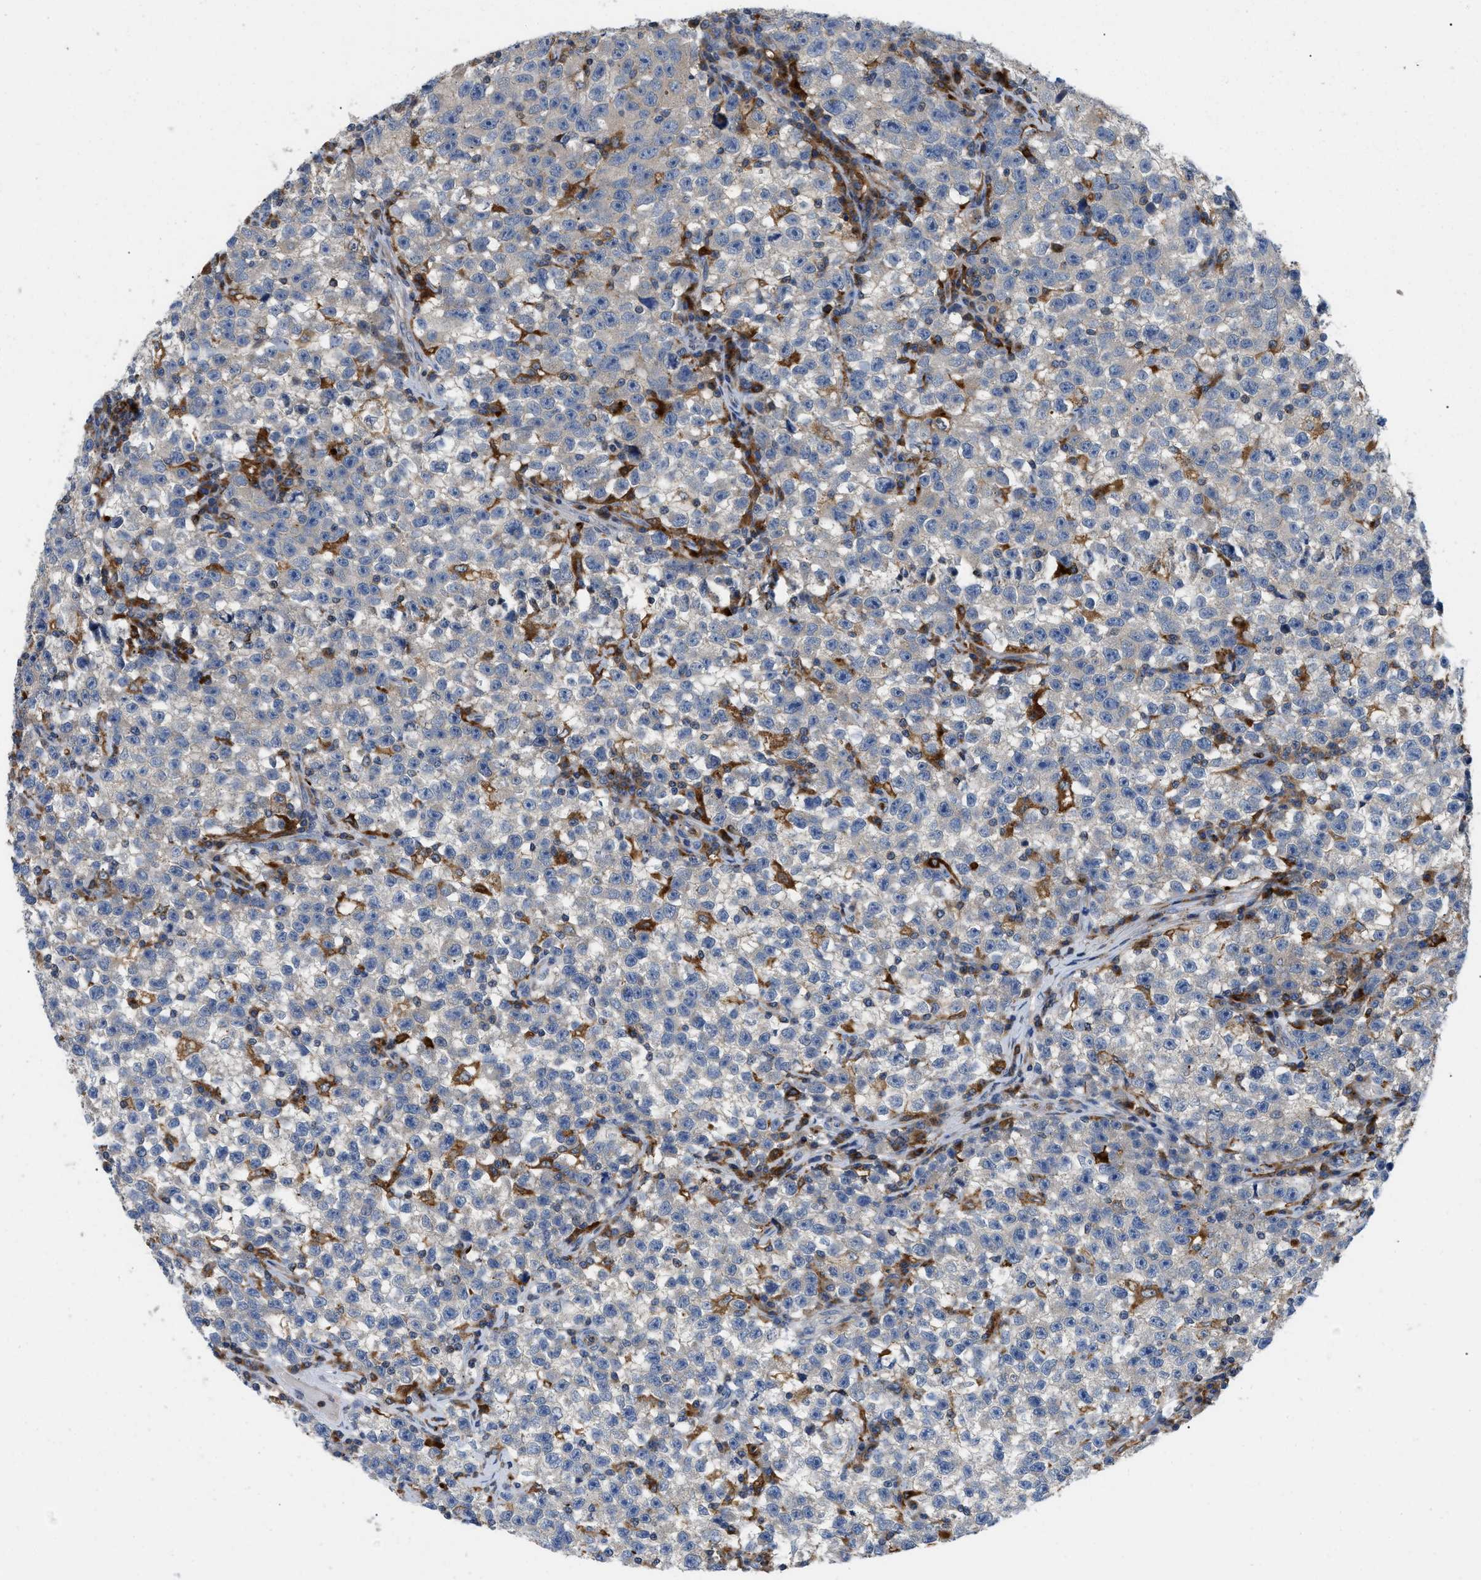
{"staining": {"intensity": "negative", "quantity": "none", "location": "none"}, "tissue": "testis cancer", "cell_type": "Tumor cells", "image_type": "cancer", "snomed": [{"axis": "morphology", "description": "Seminoma, NOS"}, {"axis": "topography", "description": "Testis"}], "caption": "Immunohistochemical staining of human testis cancer shows no significant staining in tumor cells.", "gene": "ENPP4", "patient": {"sex": "male", "age": 22}}